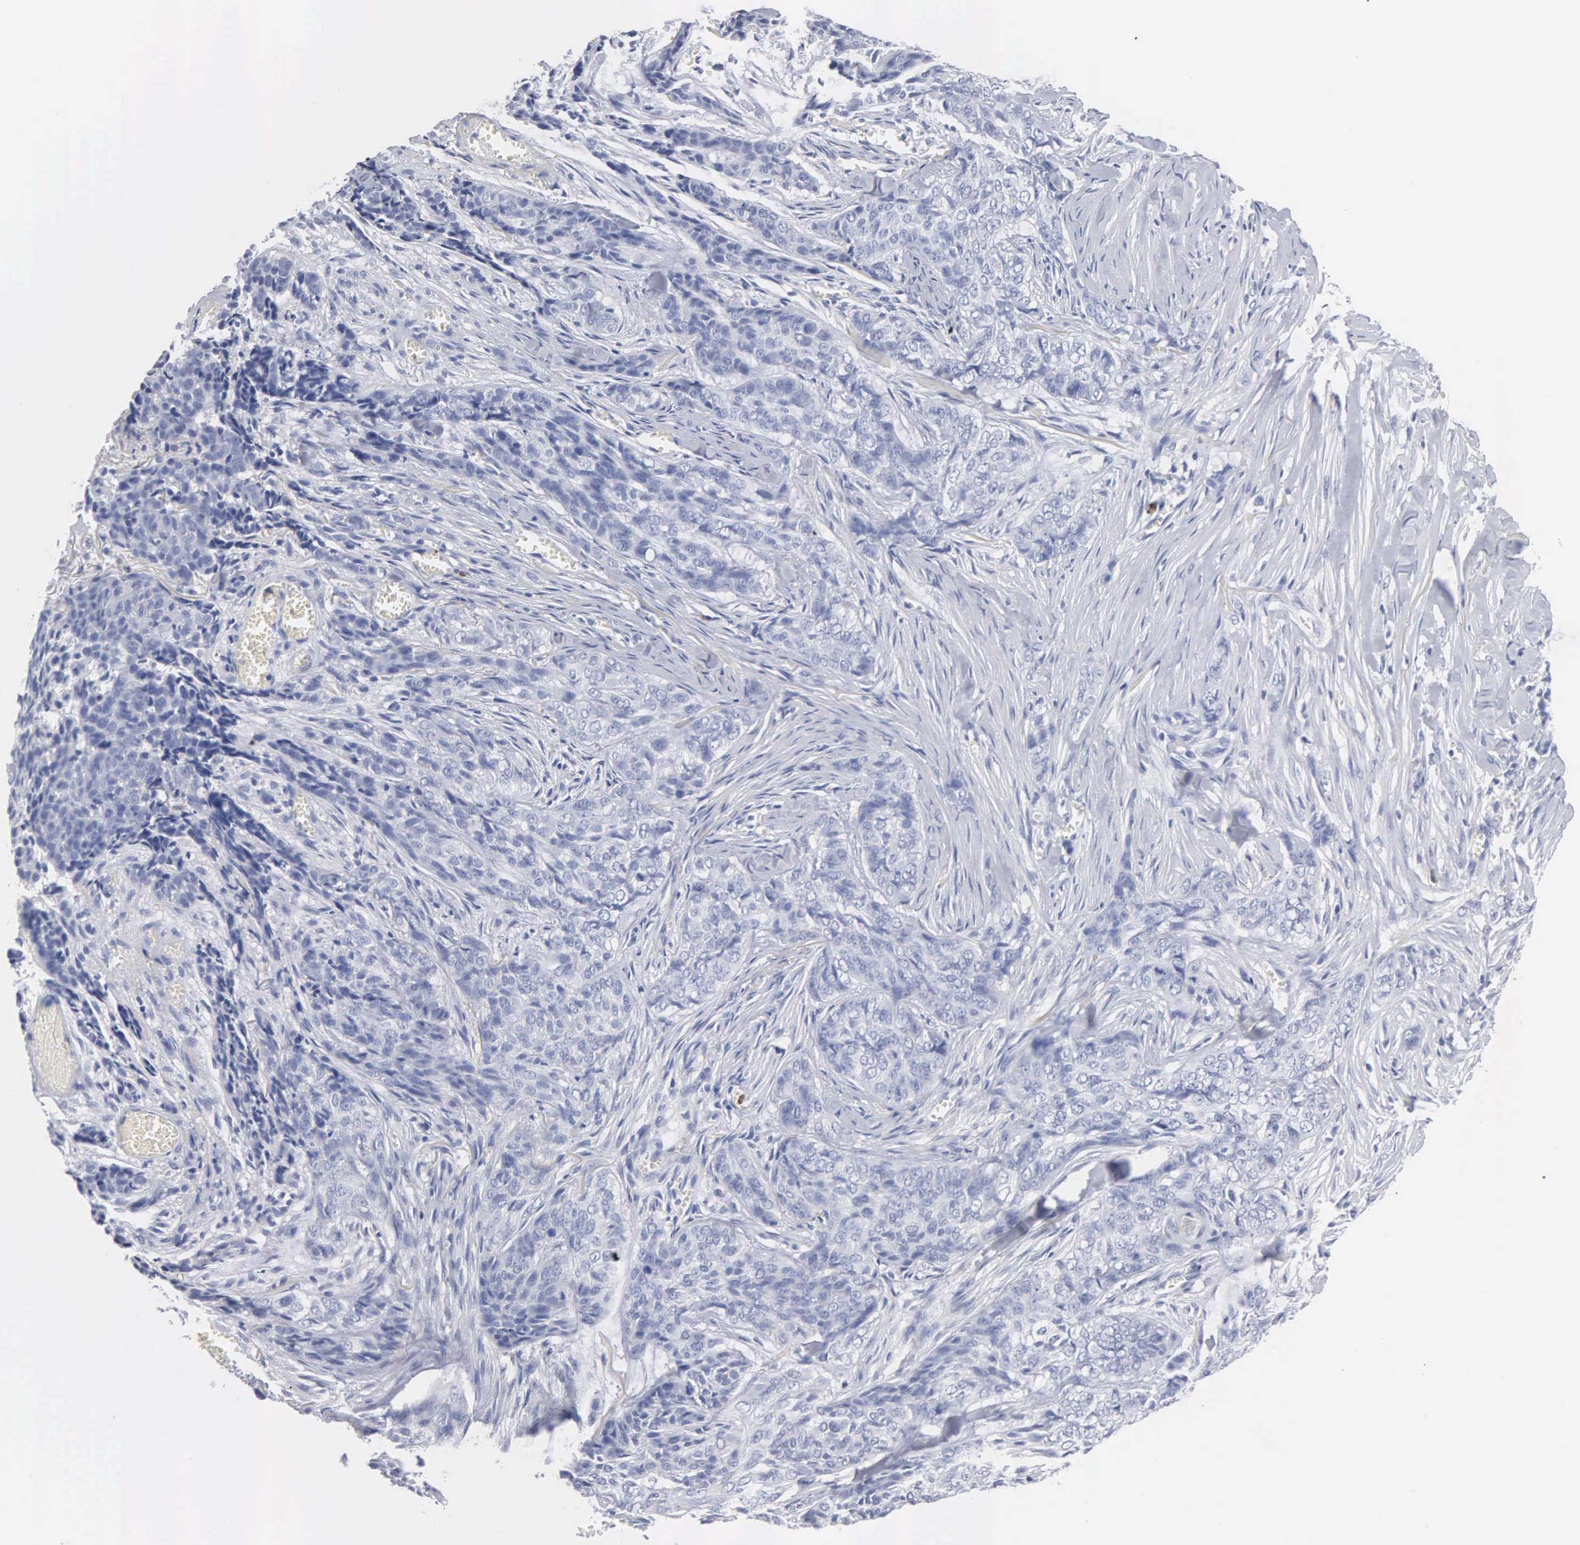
{"staining": {"intensity": "negative", "quantity": "none", "location": "none"}, "tissue": "skin cancer", "cell_type": "Tumor cells", "image_type": "cancer", "snomed": [{"axis": "morphology", "description": "Normal tissue, NOS"}, {"axis": "morphology", "description": "Basal cell carcinoma"}, {"axis": "topography", "description": "Skin"}], "caption": "Immunohistochemistry image of human basal cell carcinoma (skin) stained for a protein (brown), which demonstrates no expression in tumor cells. The staining is performed using DAB brown chromogen with nuclei counter-stained in using hematoxylin.", "gene": "ASPHD2", "patient": {"sex": "female", "age": 65}}